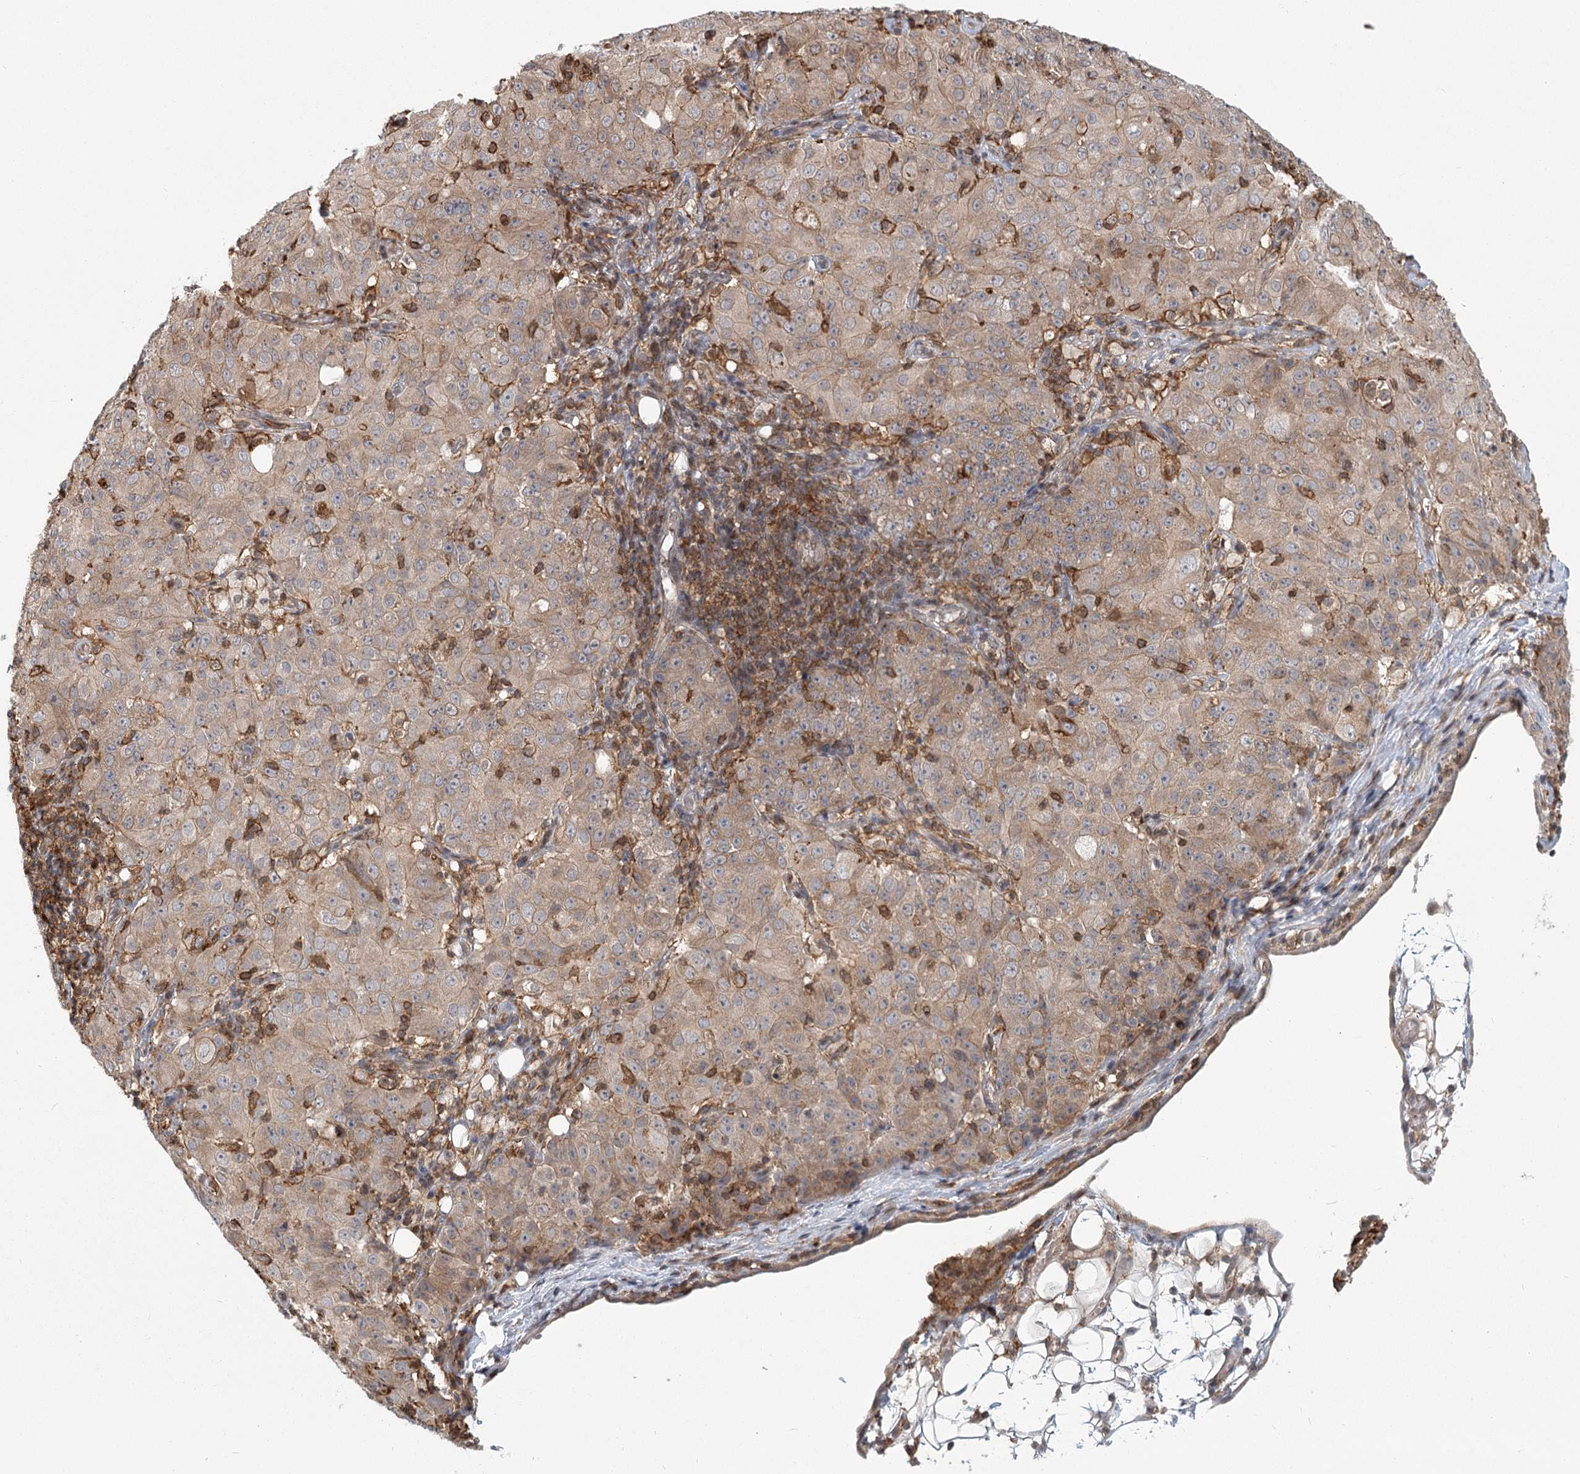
{"staining": {"intensity": "weak", "quantity": "25%-75%", "location": "cytoplasmic/membranous"}, "tissue": "ovarian cancer", "cell_type": "Tumor cells", "image_type": "cancer", "snomed": [{"axis": "morphology", "description": "Carcinoma, endometroid"}, {"axis": "topography", "description": "Ovary"}], "caption": "Immunohistochemical staining of human ovarian endometroid carcinoma exhibits weak cytoplasmic/membranous protein positivity in about 25%-75% of tumor cells. (DAB (3,3'-diaminobenzidine) IHC with brightfield microscopy, high magnification).", "gene": "MEPE", "patient": {"sex": "female", "age": 42}}